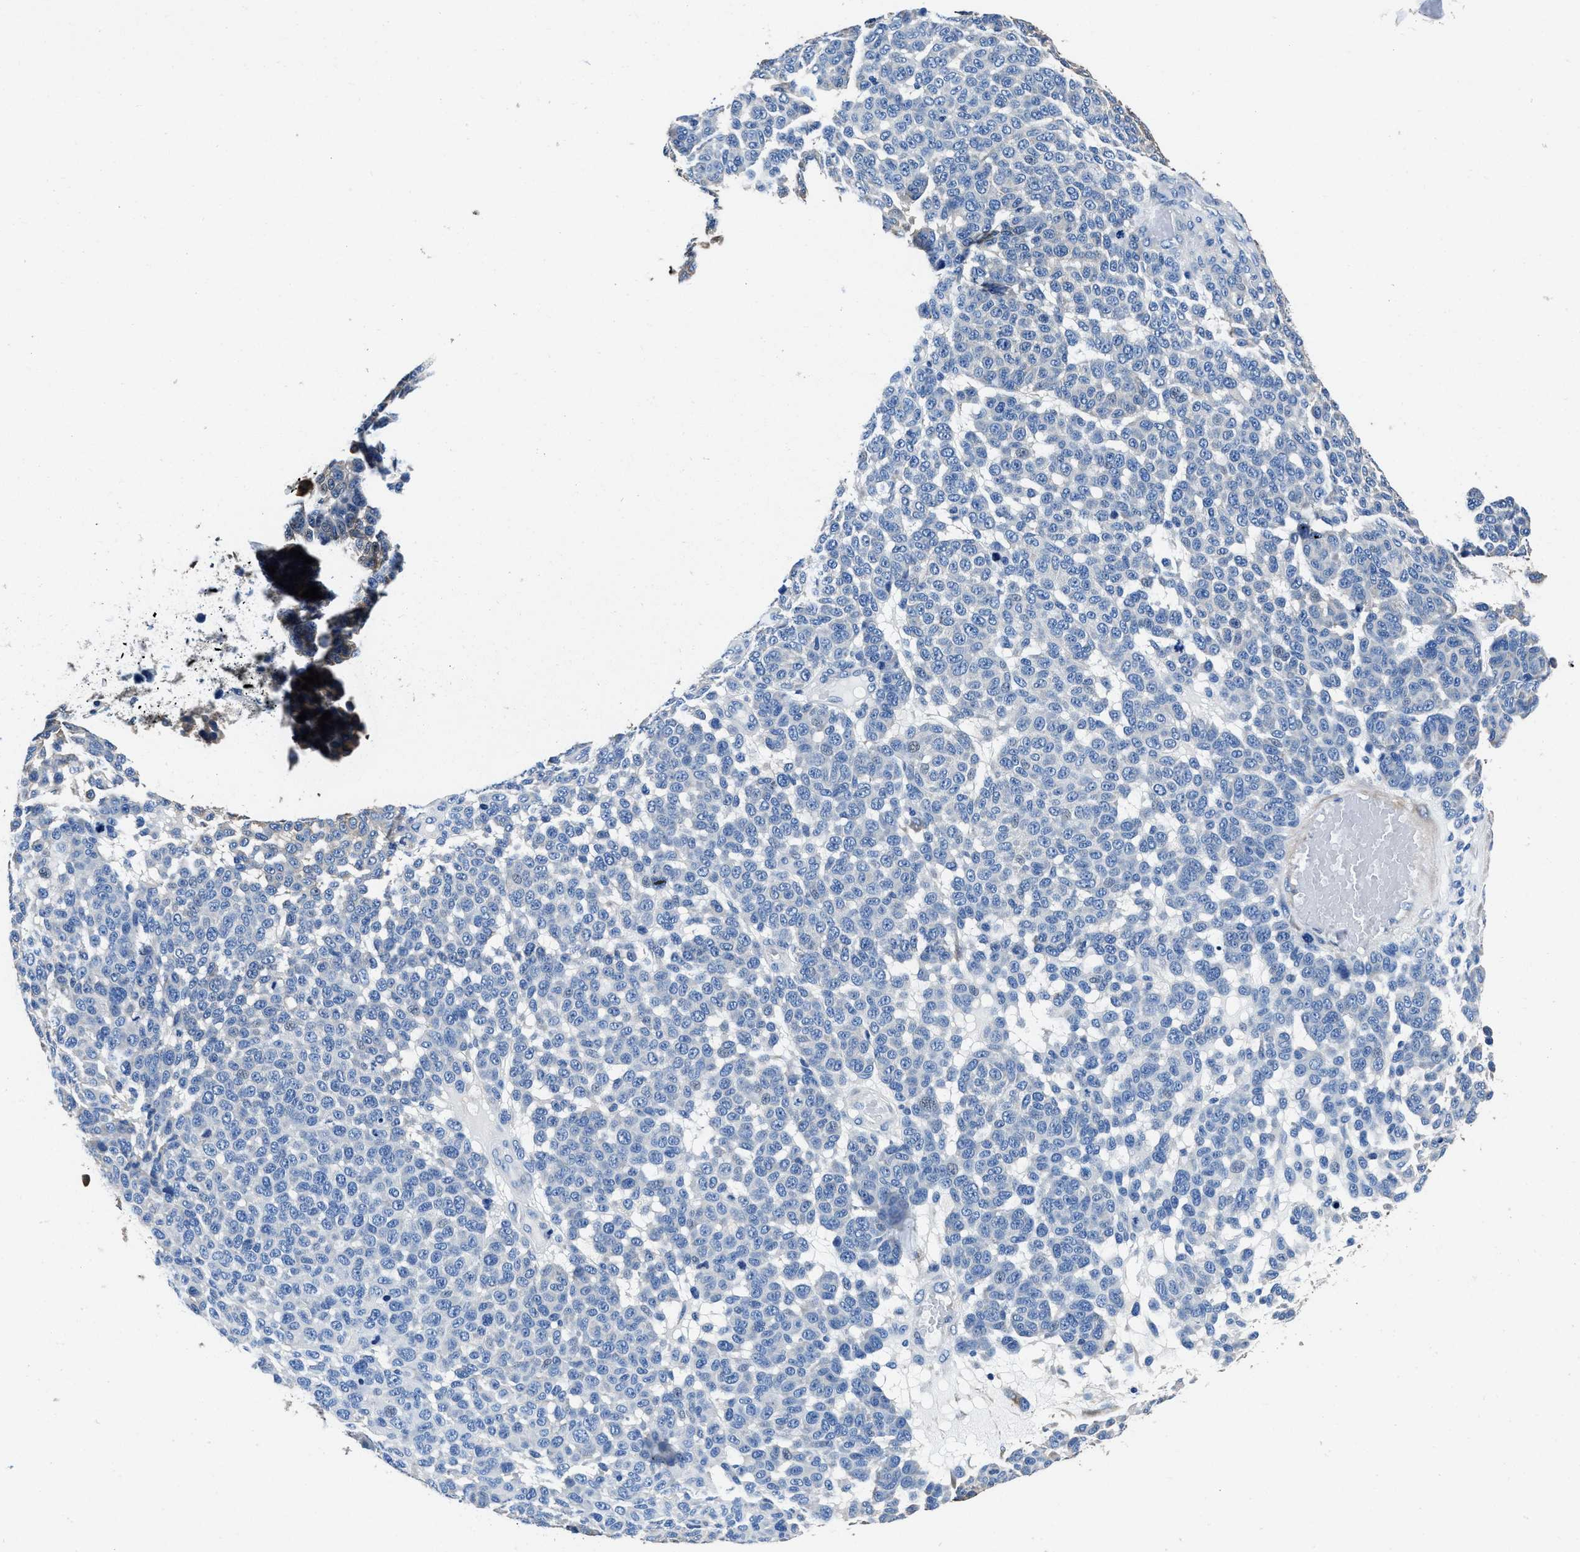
{"staining": {"intensity": "negative", "quantity": "none", "location": "none"}, "tissue": "melanoma", "cell_type": "Tumor cells", "image_type": "cancer", "snomed": [{"axis": "morphology", "description": "Malignant melanoma, NOS"}, {"axis": "topography", "description": "Skin"}], "caption": "DAB immunohistochemical staining of human malignant melanoma shows no significant staining in tumor cells.", "gene": "NEU1", "patient": {"sex": "male", "age": 59}}